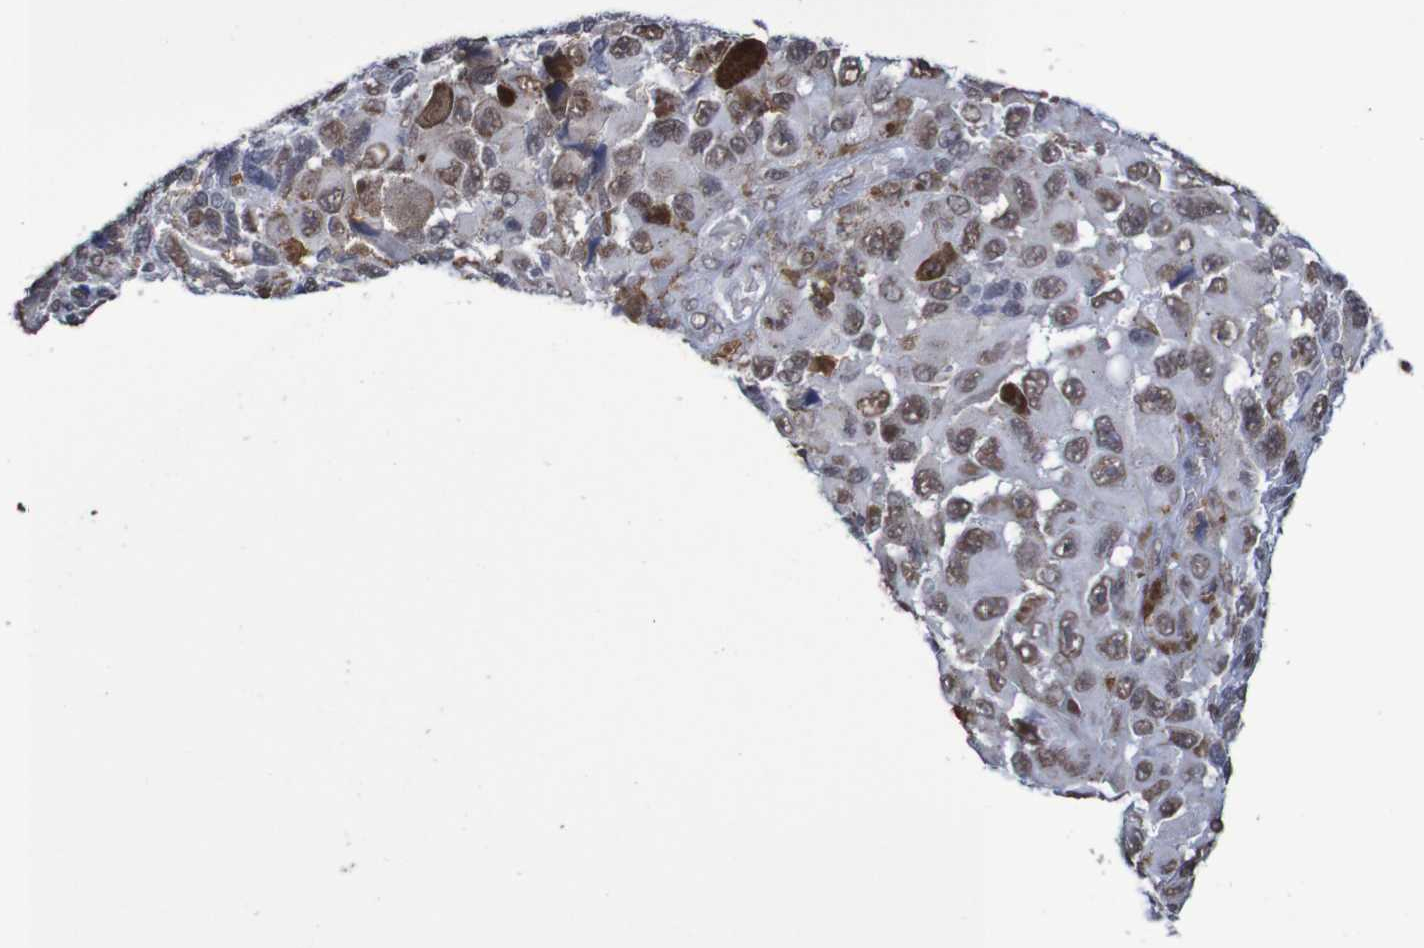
{"staining": {"intensity": "moderate", "quantity": "25%-75%", "location": "nuclear"}, "tissue": "melanoma", "cell_type": "Tumor cells", "image_type": "cancer", "snomed": [{"axis": "morphology", "description": "Malignant melanoma, NOS"}, {"axis": "topography", "description": "Skin"}], "caption": "Tumor cells show medium levels of moderate nuclear positivity in about 25%-75% of cells in human malignant melanoma.", "gene": "MRTFB", "patient": {"sex": "female", "age": 73}}